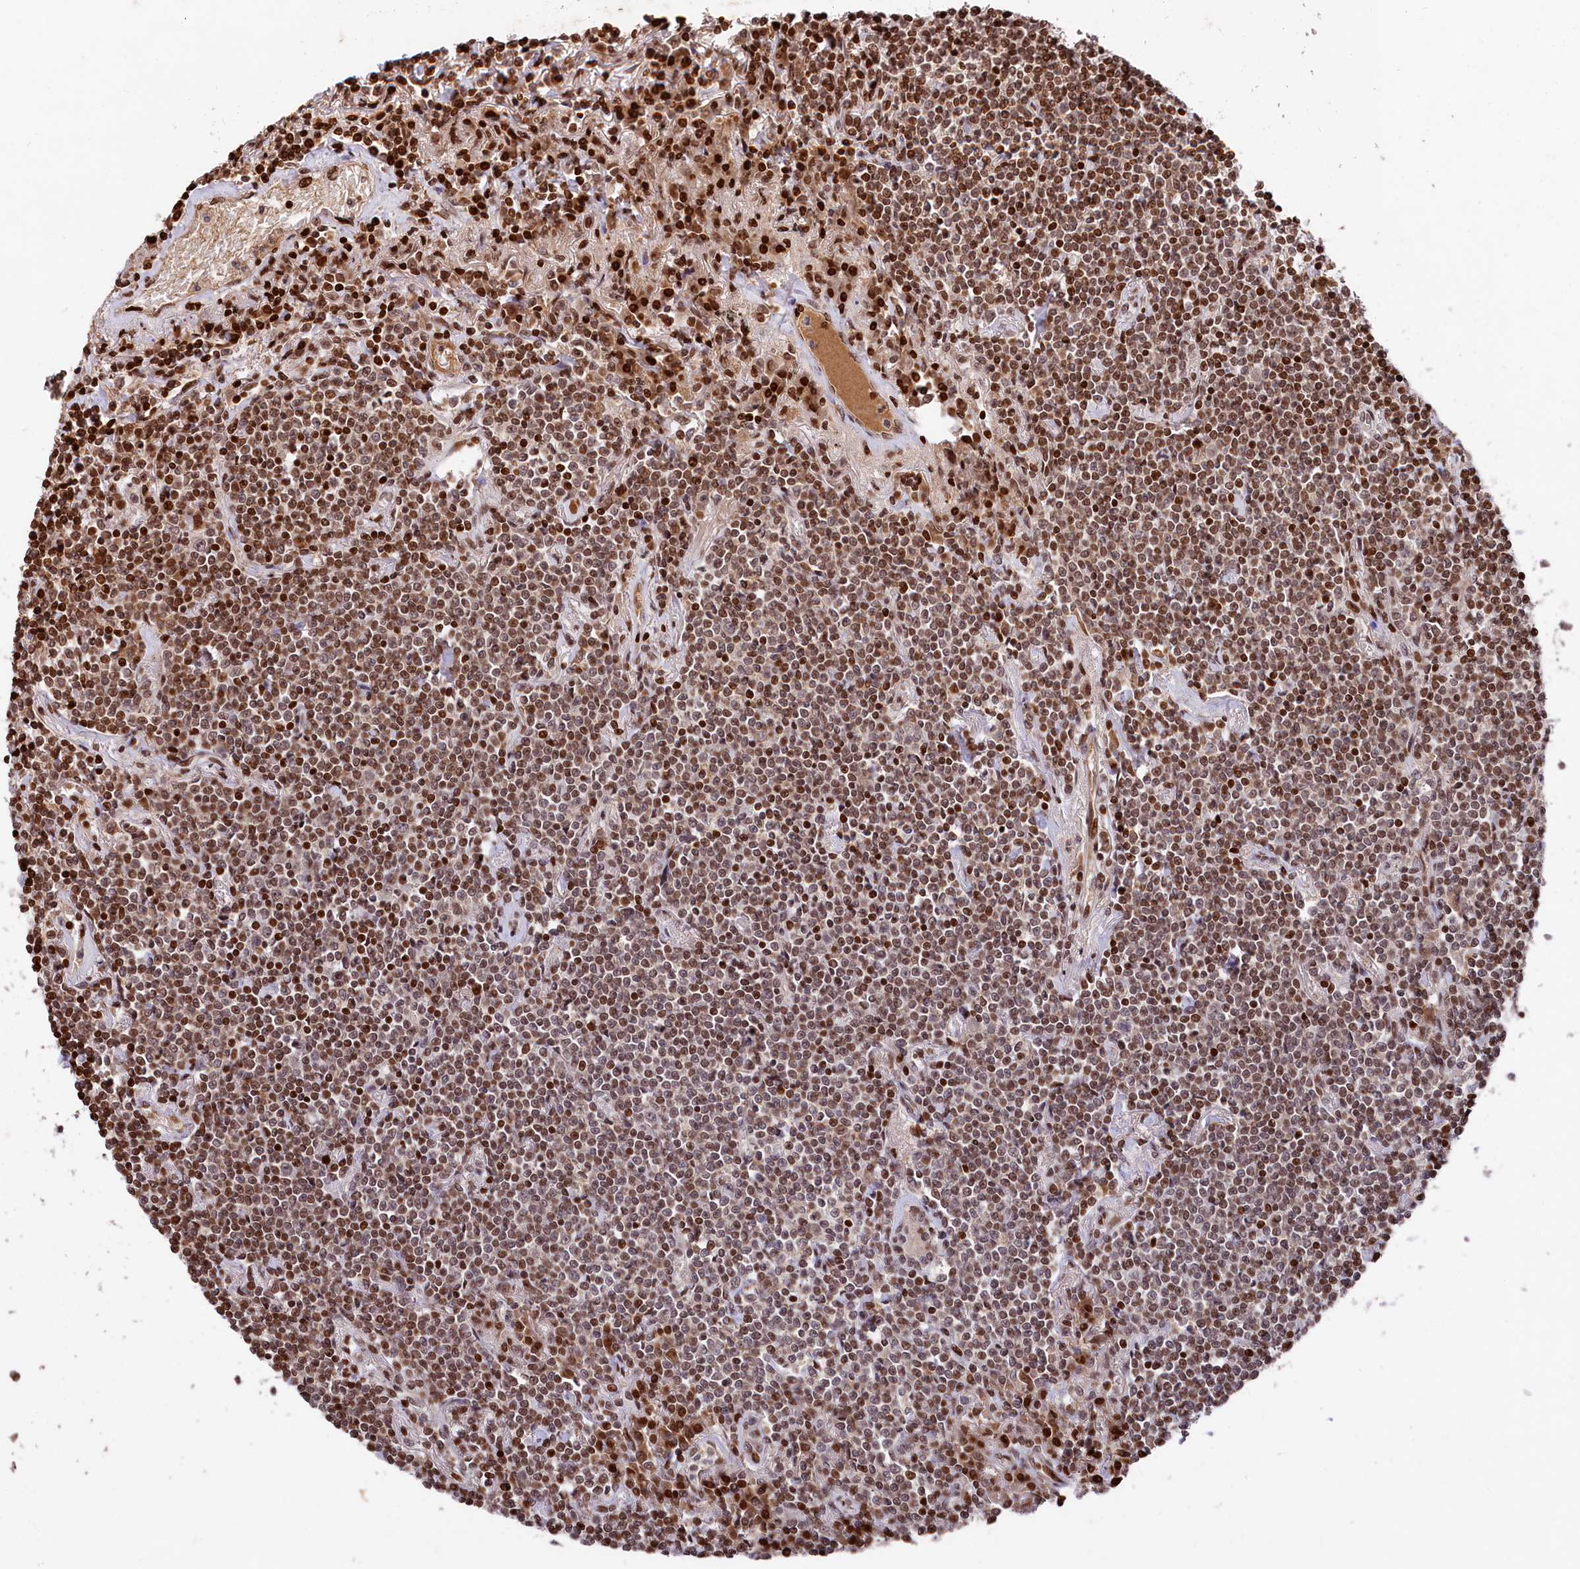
{"staining": {"intensity": "moderate", "quantity": ">75%", "location": "nuclear"}, "tissue": "lymphoma", "cell_type": "Tumor cells", "image_type": "cancer", "snomed": [{"axis": "morphology", "description": "Malignant lymphoma, non-Hodgkin's type, Low grade"}, {"axis": "topography", "description": "Lung"}], "caption": "This photomicrograph reveals IHC staining of lymphoma, with medium moderate nuclear staining in about >75% of tumor cells.", "gene": "MCF2L2", "patient": {"sex": "female", "age": 71}}